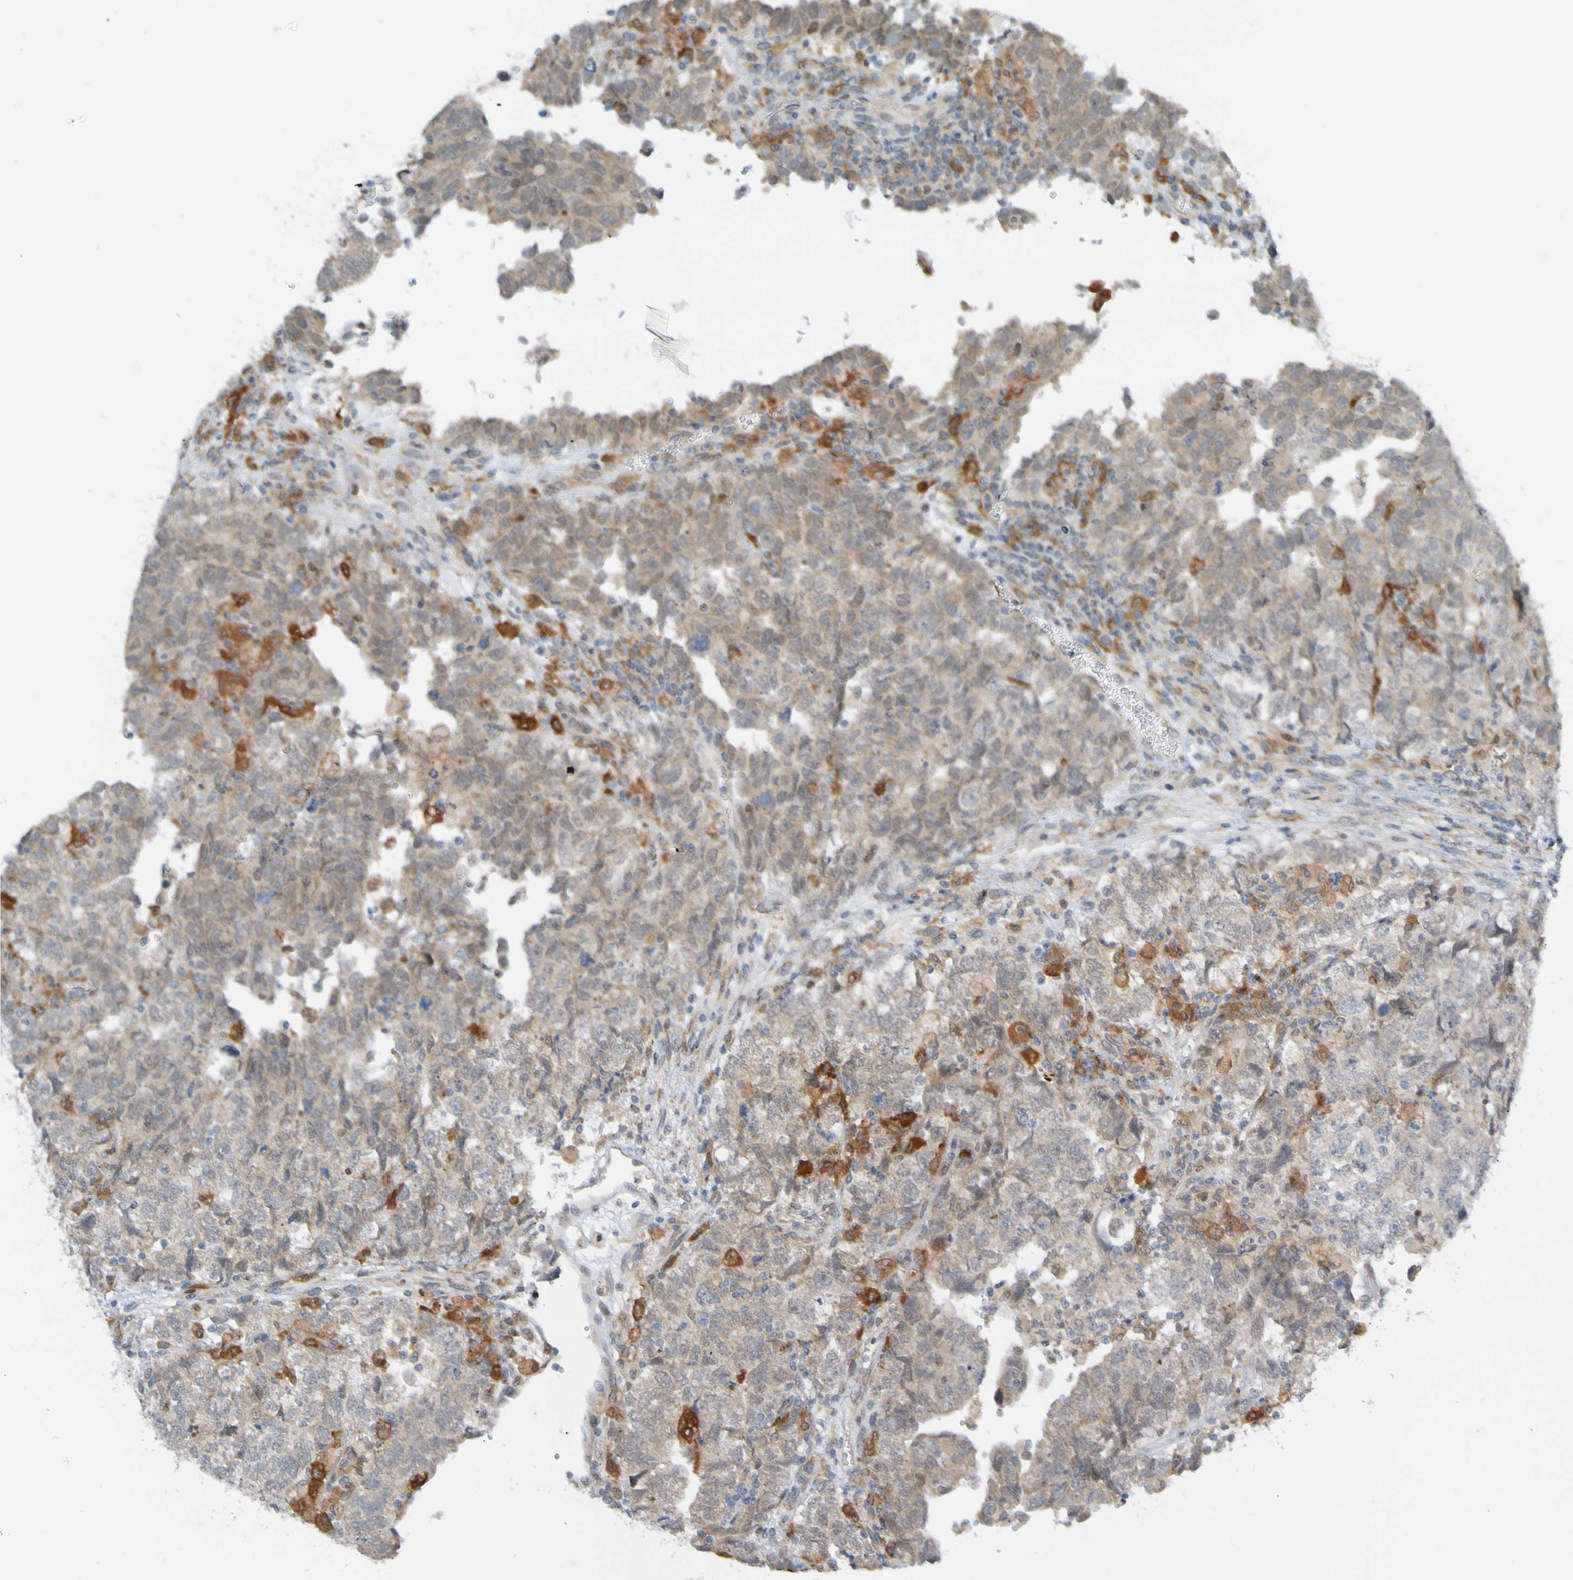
{"staining": {"intensity": "moderate", "quantity": ">75%", "location": "cytoplasmic/membranous"}, "tissue": "testis cancer", "cell_type": "Tumor cells", "image_type": "cancer", "snomed": [{"axis": "morphology", "description": "Carcinoma, Embryonal, NOS"}, {"axis": "topography", "description": "Testis"}], "caption": "Testis cancer (embryonal carcinoma) stained for a protein exhibits moderate cytoplasmic/membranous positivity in tumor cells.", "gene": "LILRB5", "patient": {"sex": "male", "age": 36}}